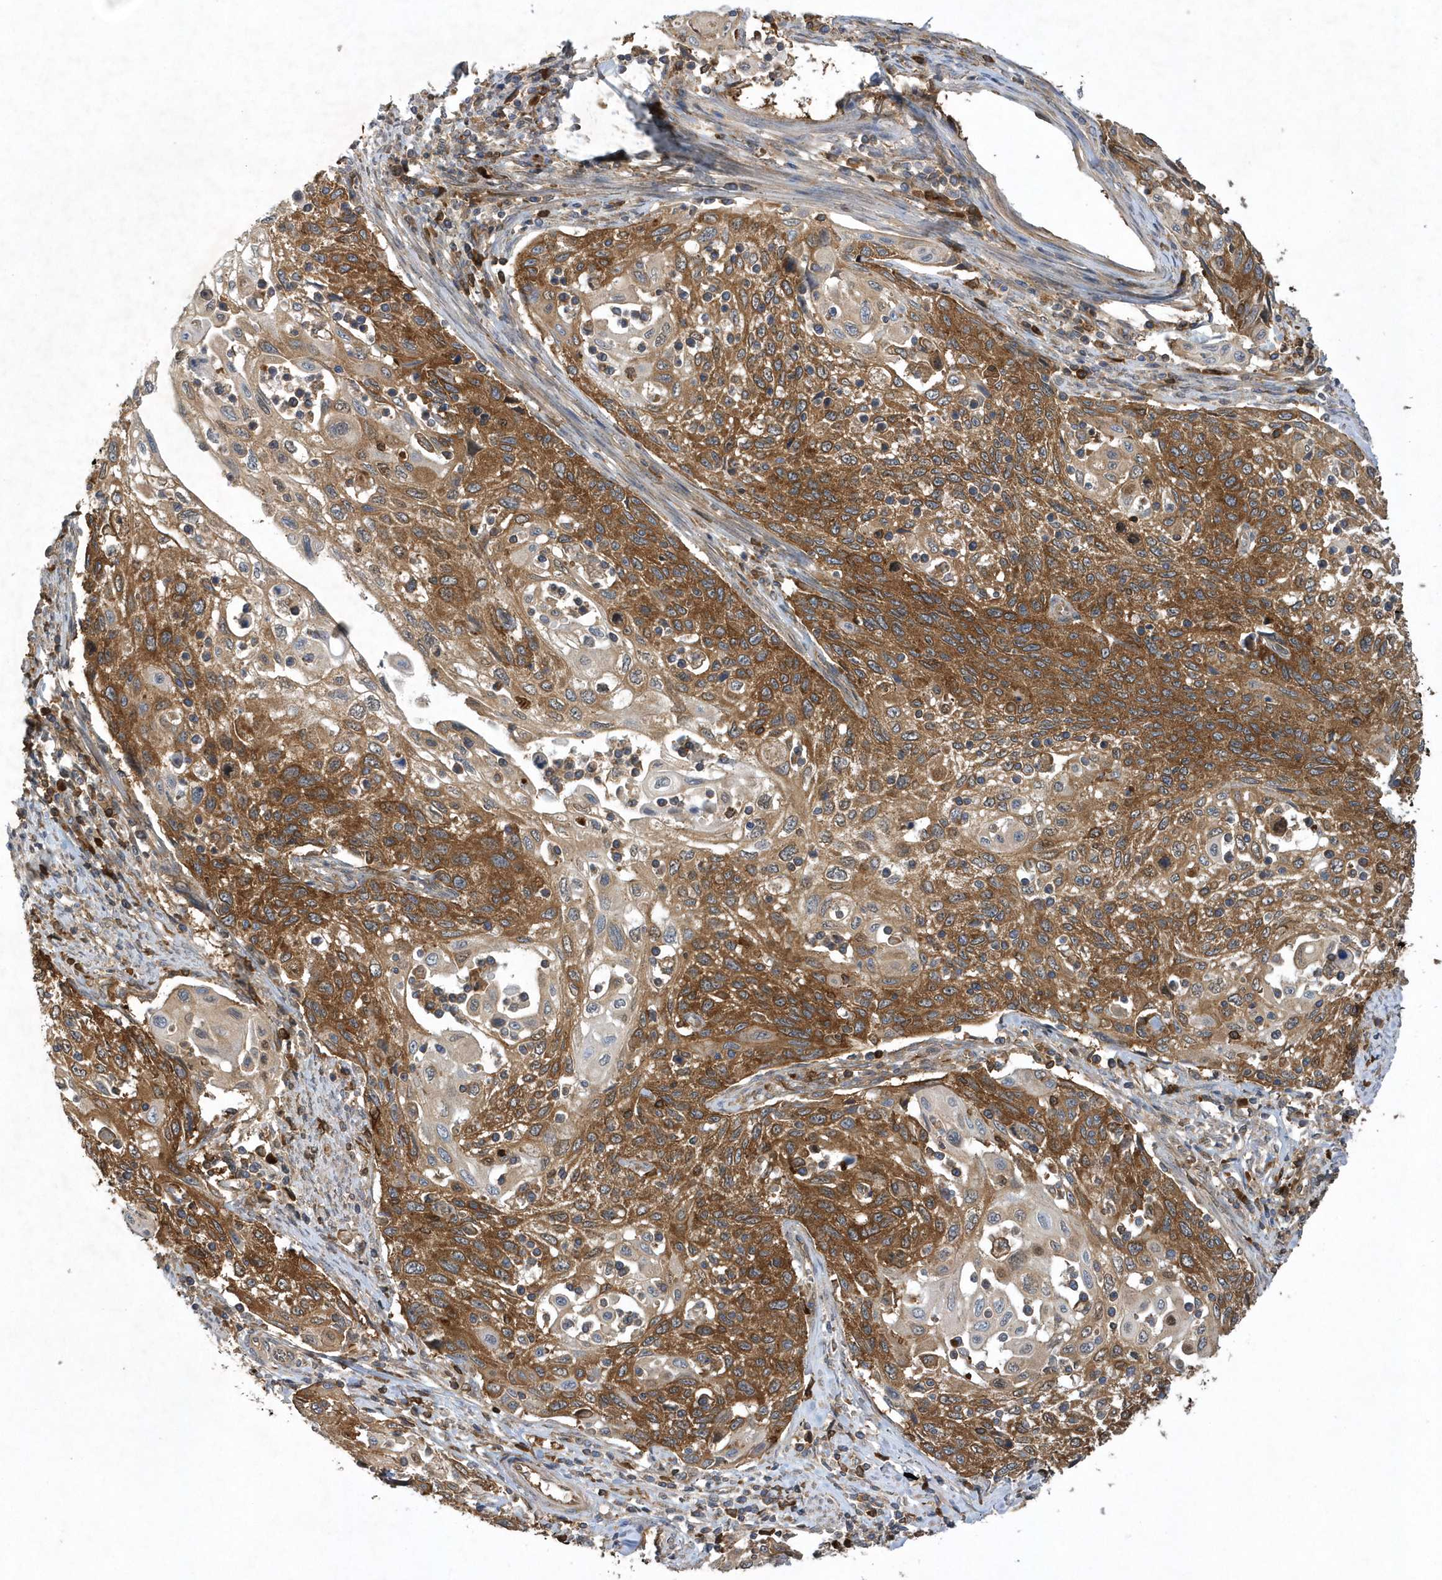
{"staining": {"intensity": "moderate", "quantity": ">75%", "location": "cytoplasmic/membranous"}, "tissue": "cervical cancer", "cell_type": "Tumor cells", "image_type": "cancer", "snomed": [{"axis": "morphology", "description": "Squamous cell carcinoma, NOS"}, {"axis": "topography", "description": "Cervix"}], "caption": "DAB immunohistochemical staining of human cervical cancer (squamous cell carcinoma) demonstrates moderate cytoplasmic/membranous protein staining in approximately >75% of tumor cells.", "gene": "PAICS", "patient": {"sex": "female", "age": 70}}